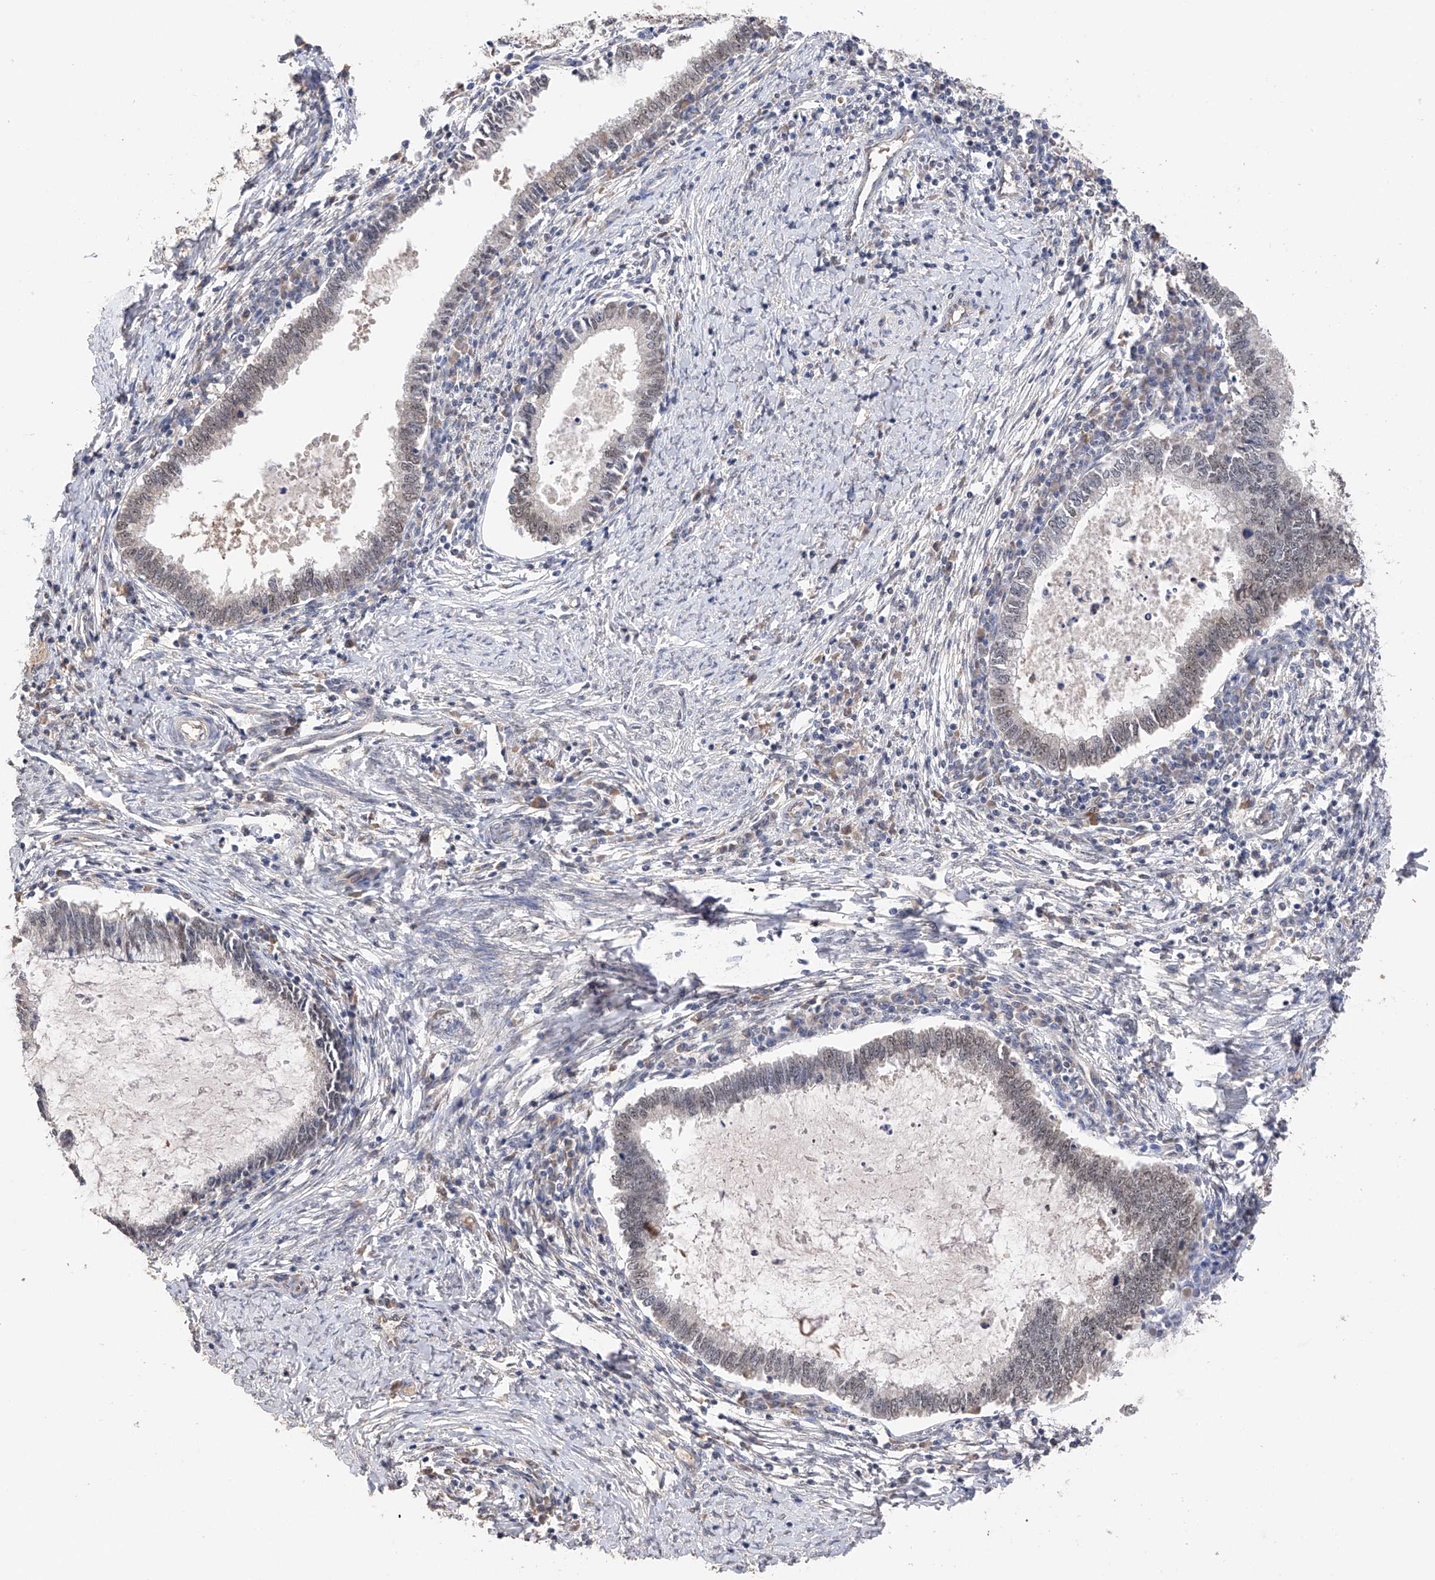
{"staining": {"intensity": "weak", "quantity": ">75%", "location": "nuclear"}, "tissue": "cervical cancer", "cell_type": "Tumor cells", "image_type": "cancer", "snomed": [{"axis": "morphology", "description": "Adenocarcinoma, NOS"}, {"axis": "topography", "description": "Cervix"}], "caption": "This image displays immunohistochemistry (IHC) staining of human cervical cancer (adenocarcinoma), with low weak nuclear expression in about >75% of tumor cells.", "gene": "DMAP1", "patient": {"sex": "female", "age": 36}}